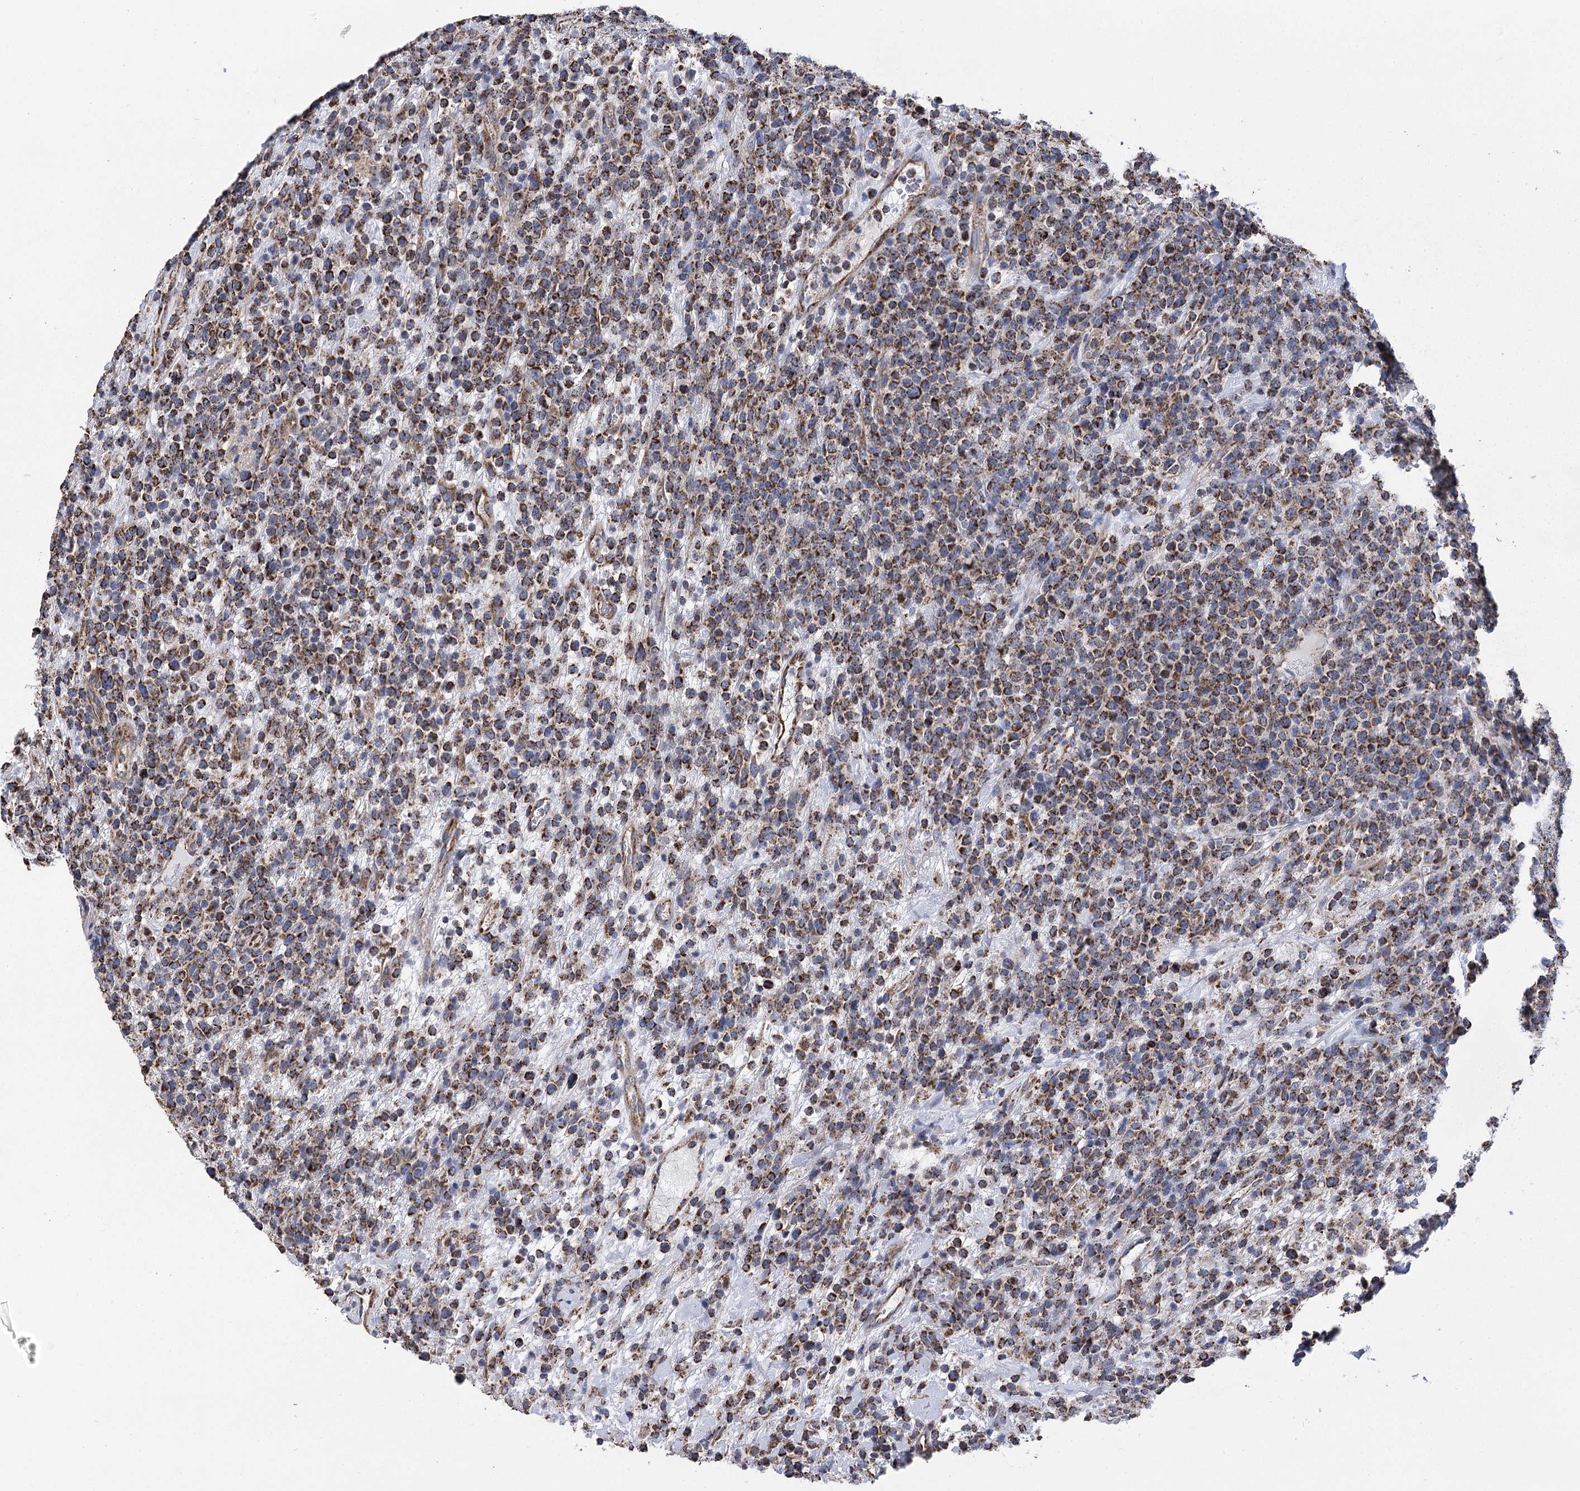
{"staining": {"intensity": "strong", "quantity": ">75%", "location": "cytoplasmic/membranous"}, "tissue": "lymphoma", "cell_type": "Tumor cells", "image_type": "cancer", "snomed": [{"axis": "morphology", "description": "Malignant lymphoma, non-Hodgkin's type, High grade"}, {"axis": "topography", "description": "Colon"}], "caption": "Tumor cells show high levels of strong cytoplasmic/membranous expression in approximately >75% of cells in human lymphoma. Nuclei are stained in blue.", "gene": "CCDC73", "patient": {"sex": "female", "age": 53}}